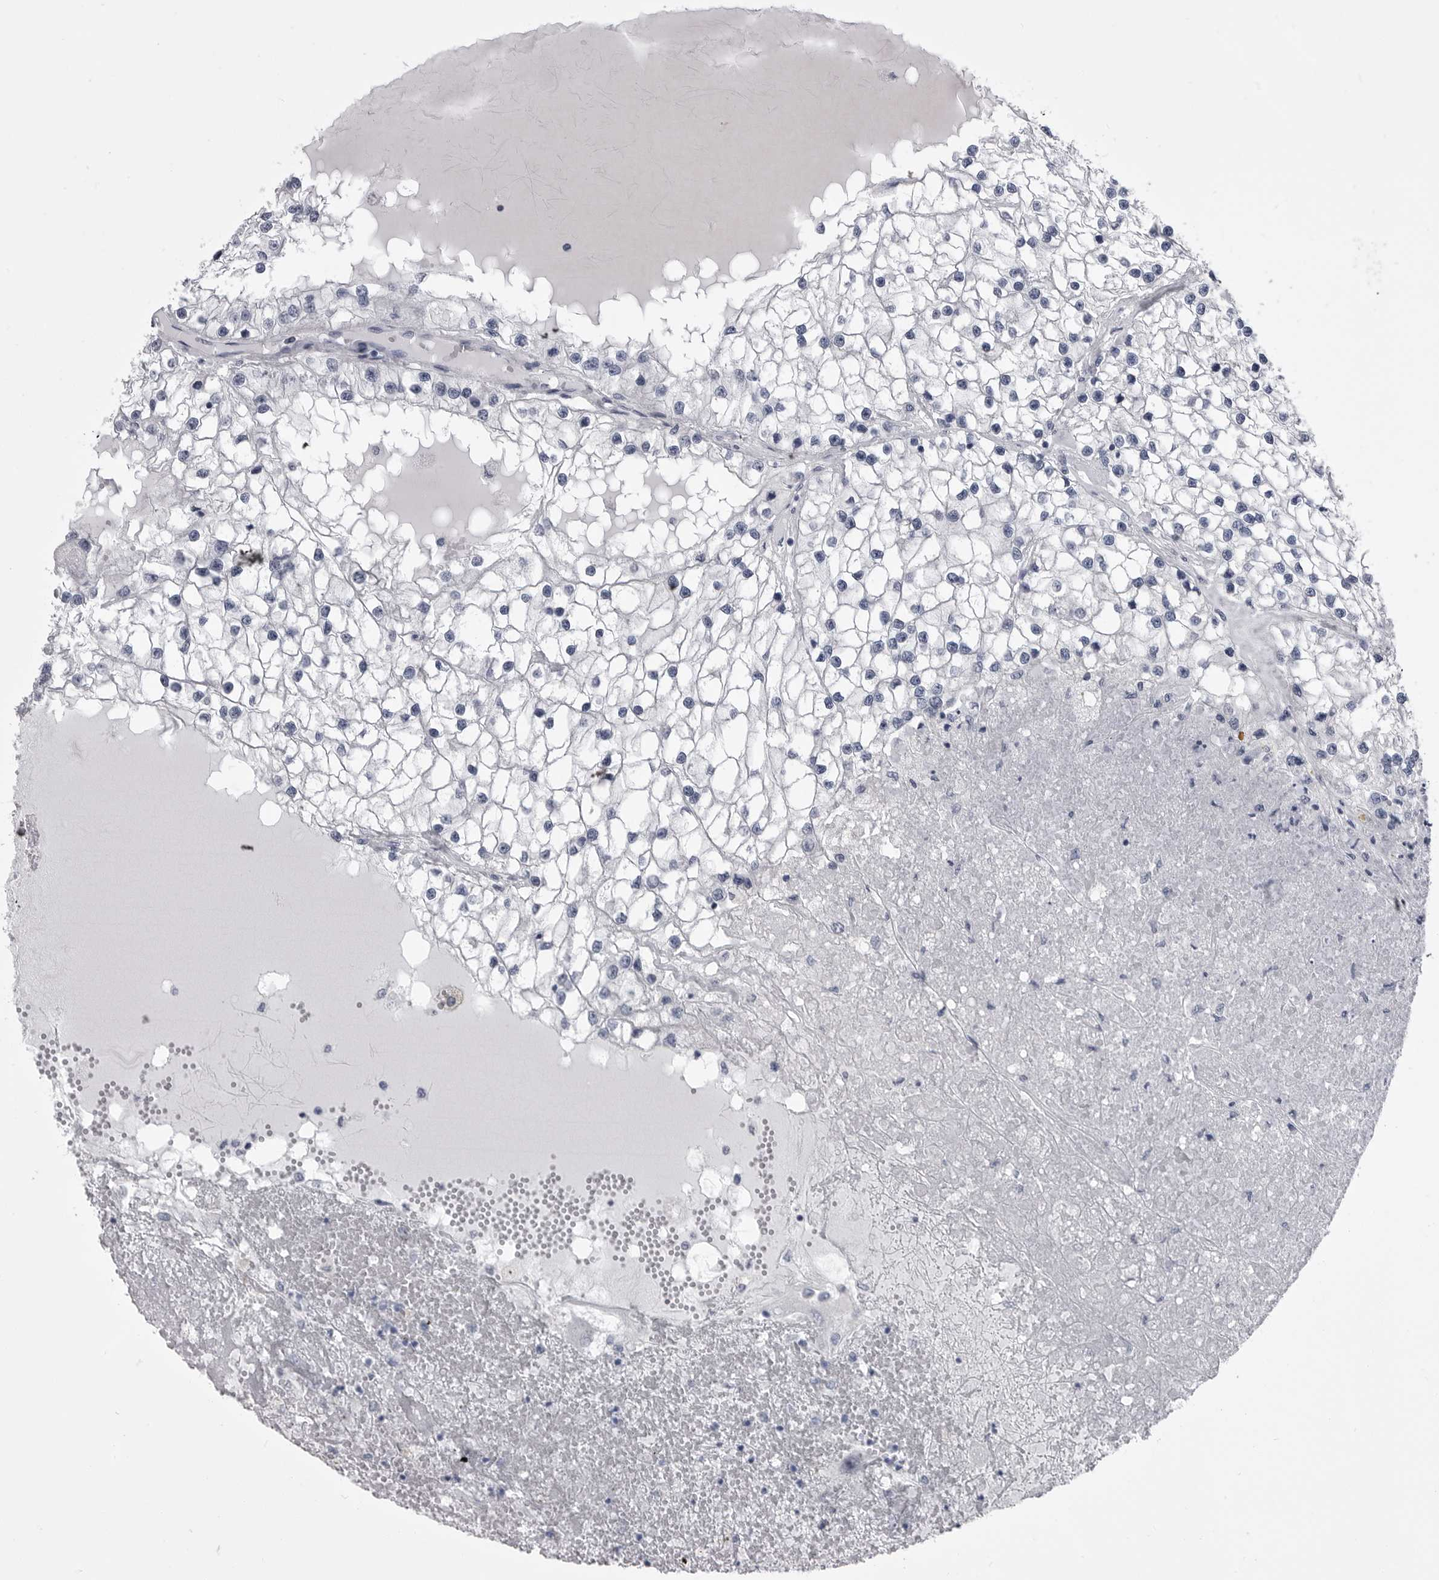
{"staining": {"intensity": "negative", "quantity": "none", "location": "none"}, "tissue": "renal cancer", "cell_type": "Tumor cells", "image_type": "cancer", "snomed": [{"axis": "morphology", "description": "Adenocarcinoma, NOS"}, {"axis": "topography", "description": "Kidney"}], "caption": "A micrograph of renal cancer stained for a protein shows no brown staining in tumor cells.", "gene": "ANK2", "patient": {"sex": "male", "age": 68}}